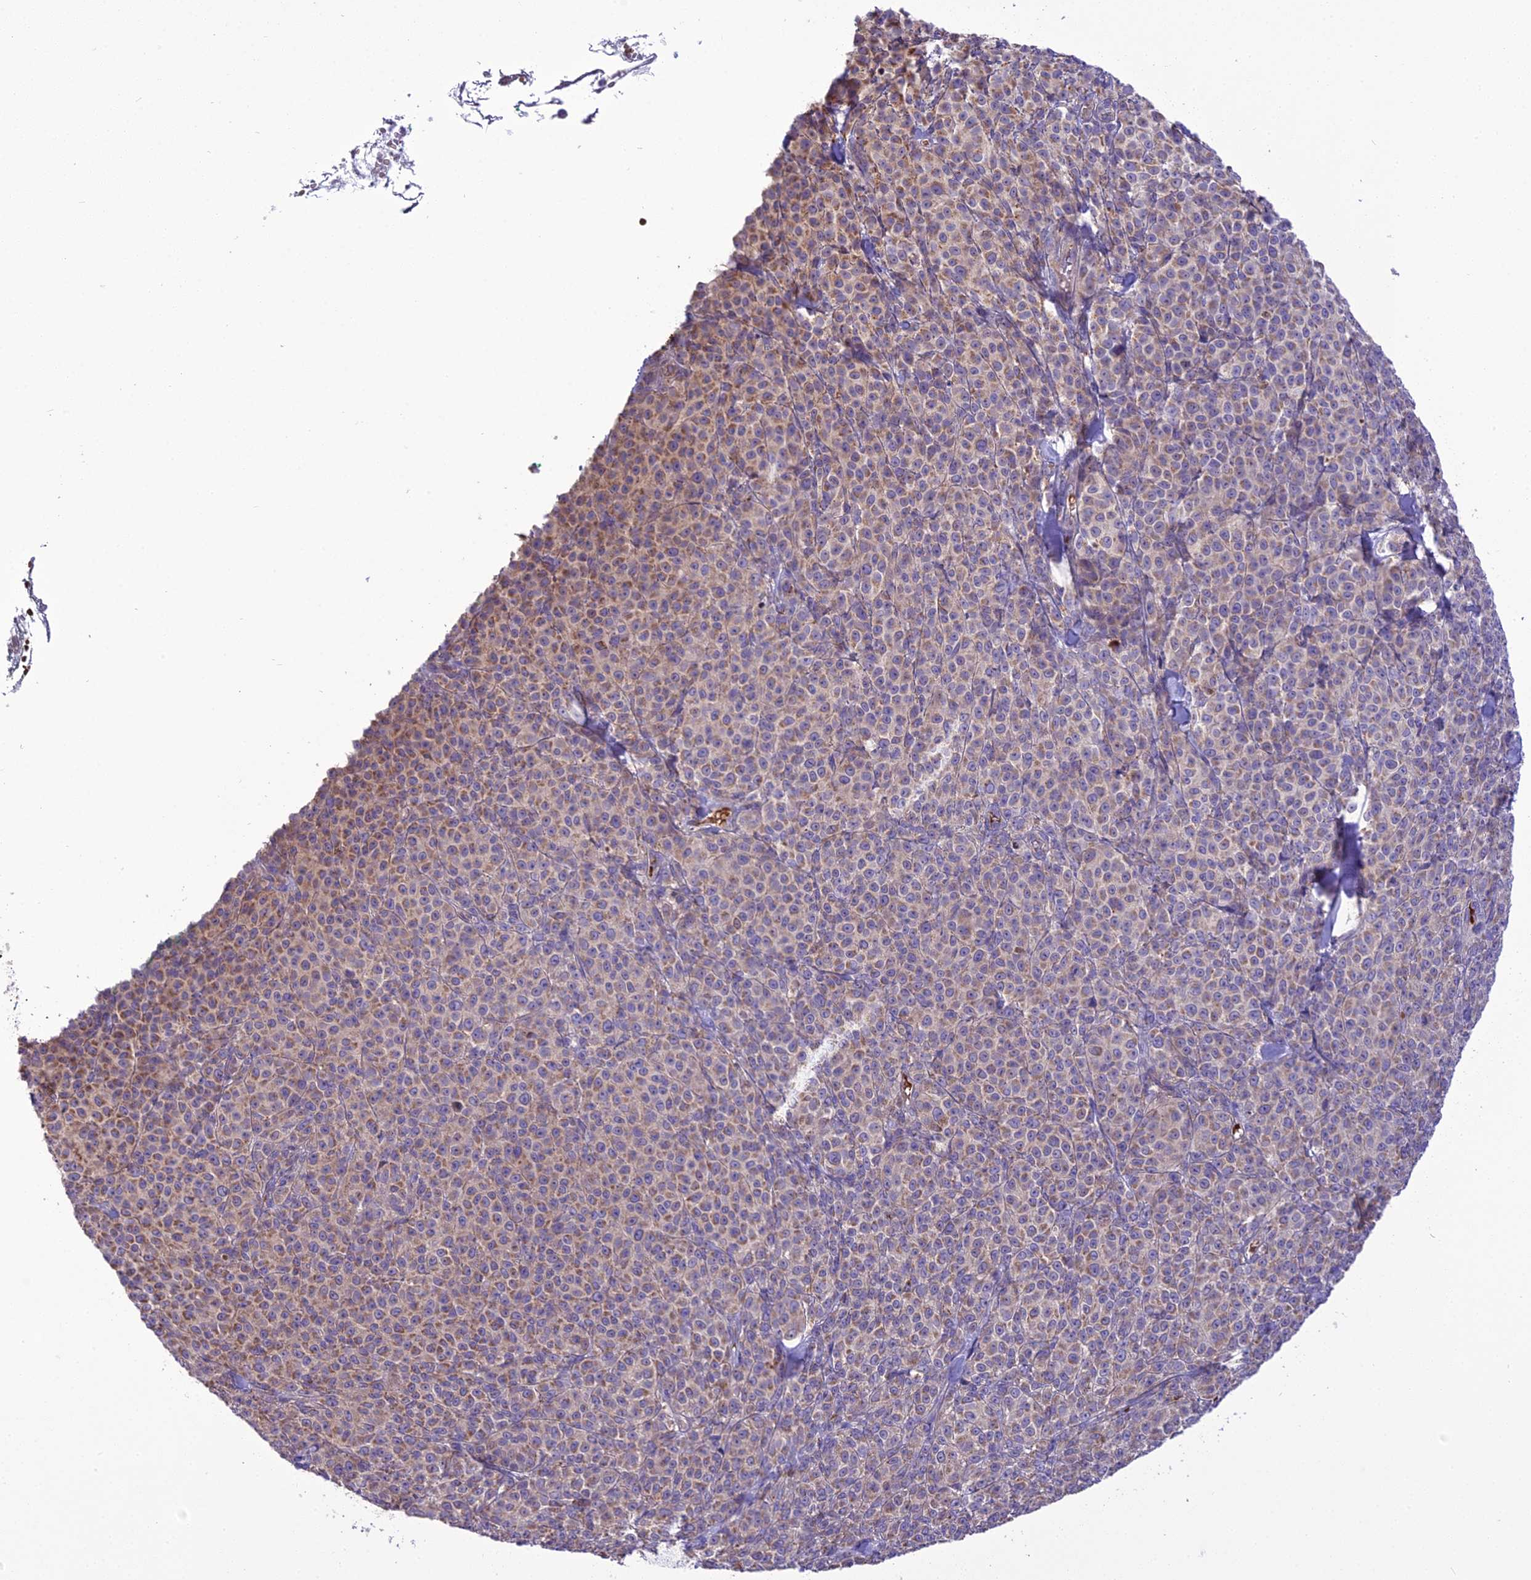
{"staining": {"intensity": "weak", "quantity": "<25%", "location": "cytoplasmic/membranous"}, "tissue": "melanoma", "cell_type": "Tumor cells", "image_type": "cancer", "snomed": [{"axis": "morphology", "description": "Normal tissue, NOS"}, {"axis": "morphology", "description": "Malignant melanoma, NOS"}, {"axis": "topography", "description": "Skin"}], "caption": "Tumor cells are negative for protein expression in human malignant melanoma.", "gene": "TBC1D24", "patient": {"sex": "female", "age": 34}}